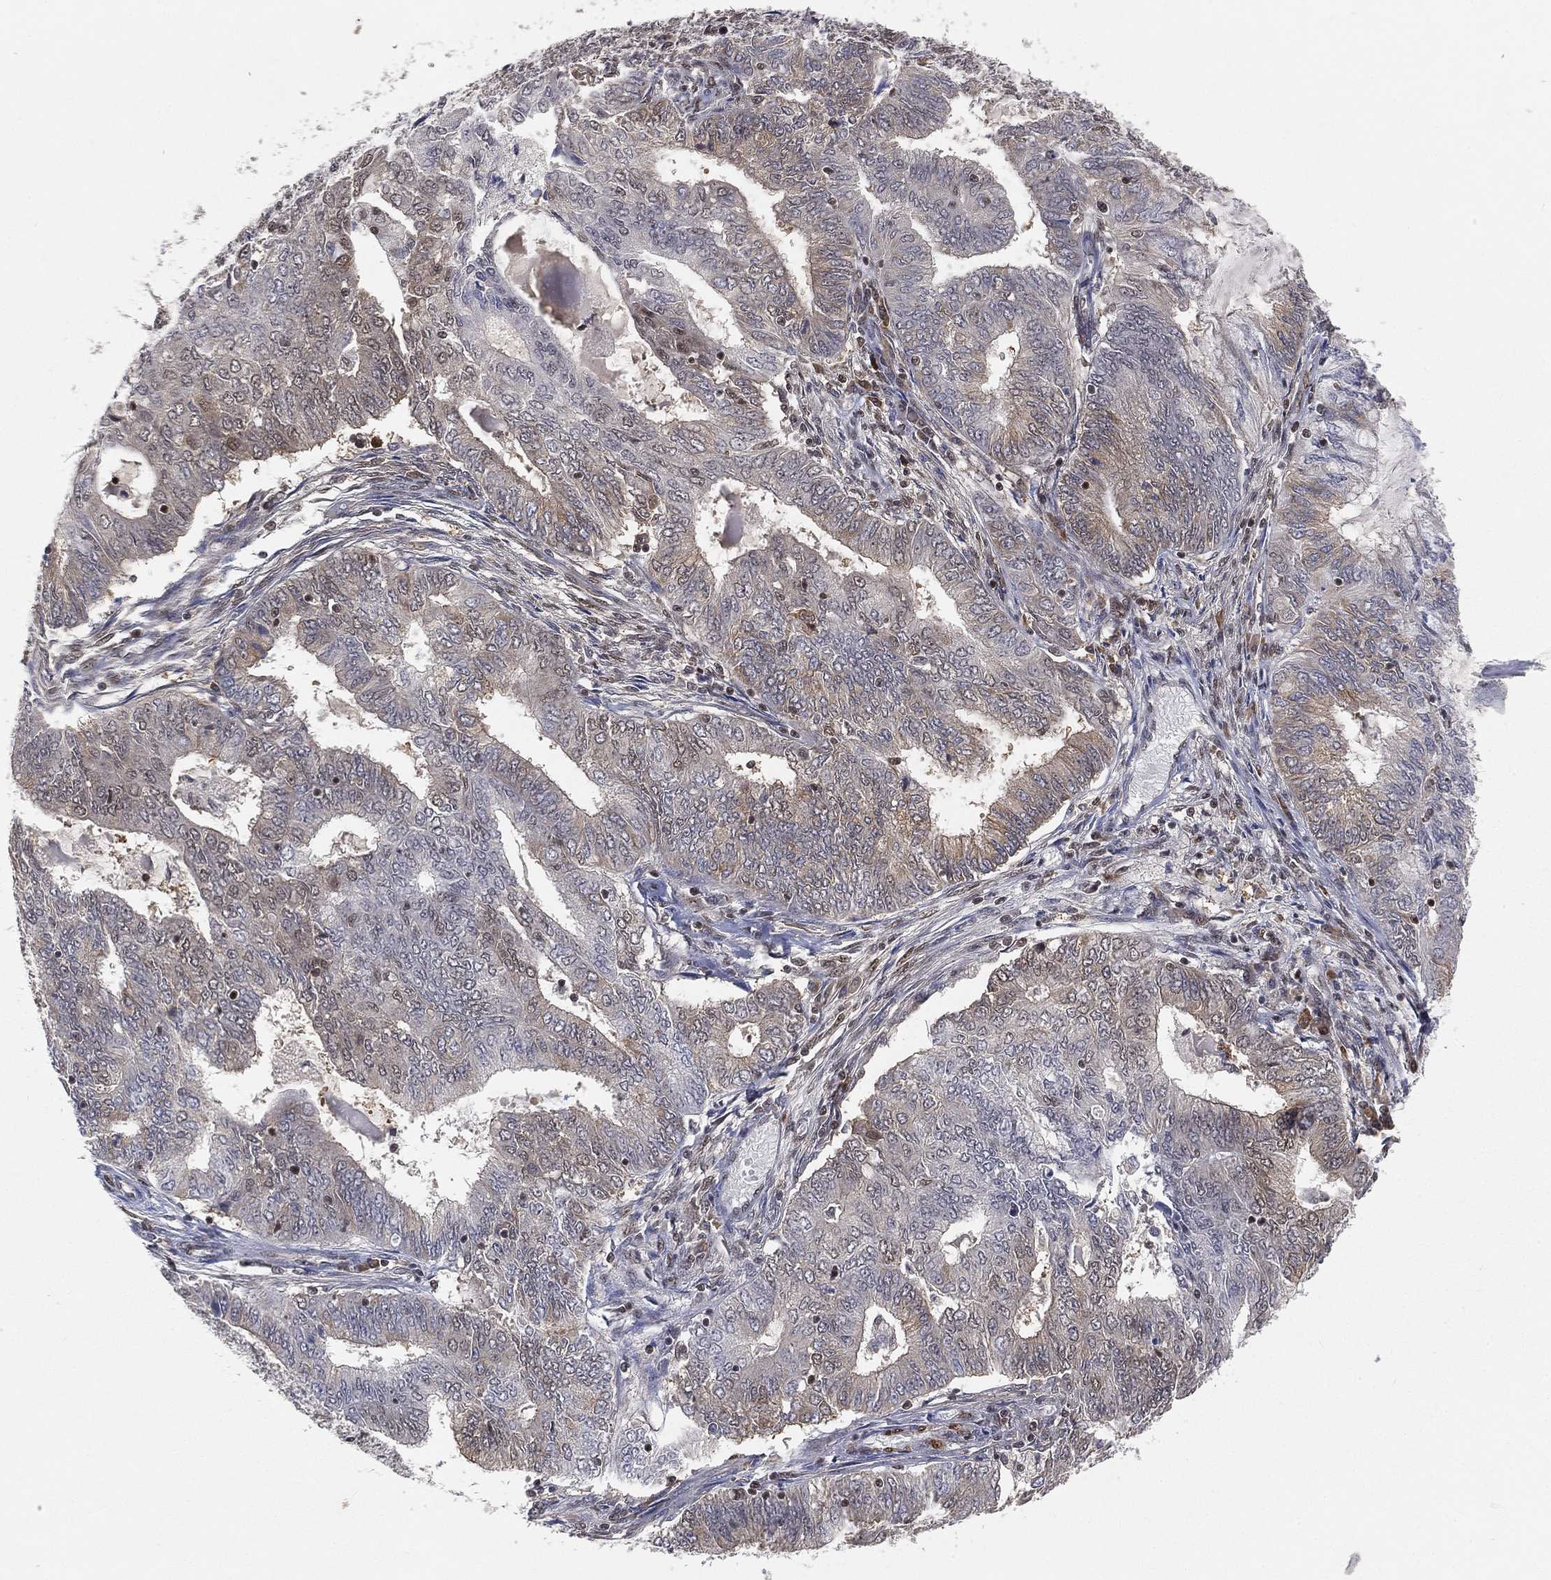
{"staining": {"intensity": "negative", "quantity": "none", "location": "none"}, "tissue": "endometrial cancer", "cell_type": "Tumor cells", "image_type": "cancer", "snomed": [{"axis": "morphology", "description": "Adenocarcinoma, NOS"}, {"axis": "topography", "description": "Endometrium"}], "caption": "This is a image of immunohistochemistry staining of endometrial cancer, which shows no staining in tumor cells. (Brightfield microscopy of DAB immunohistochemistry (IHC) at high magnification).", "gene": "CRTC3", "patient": {"sex": "female", "age": 62}}